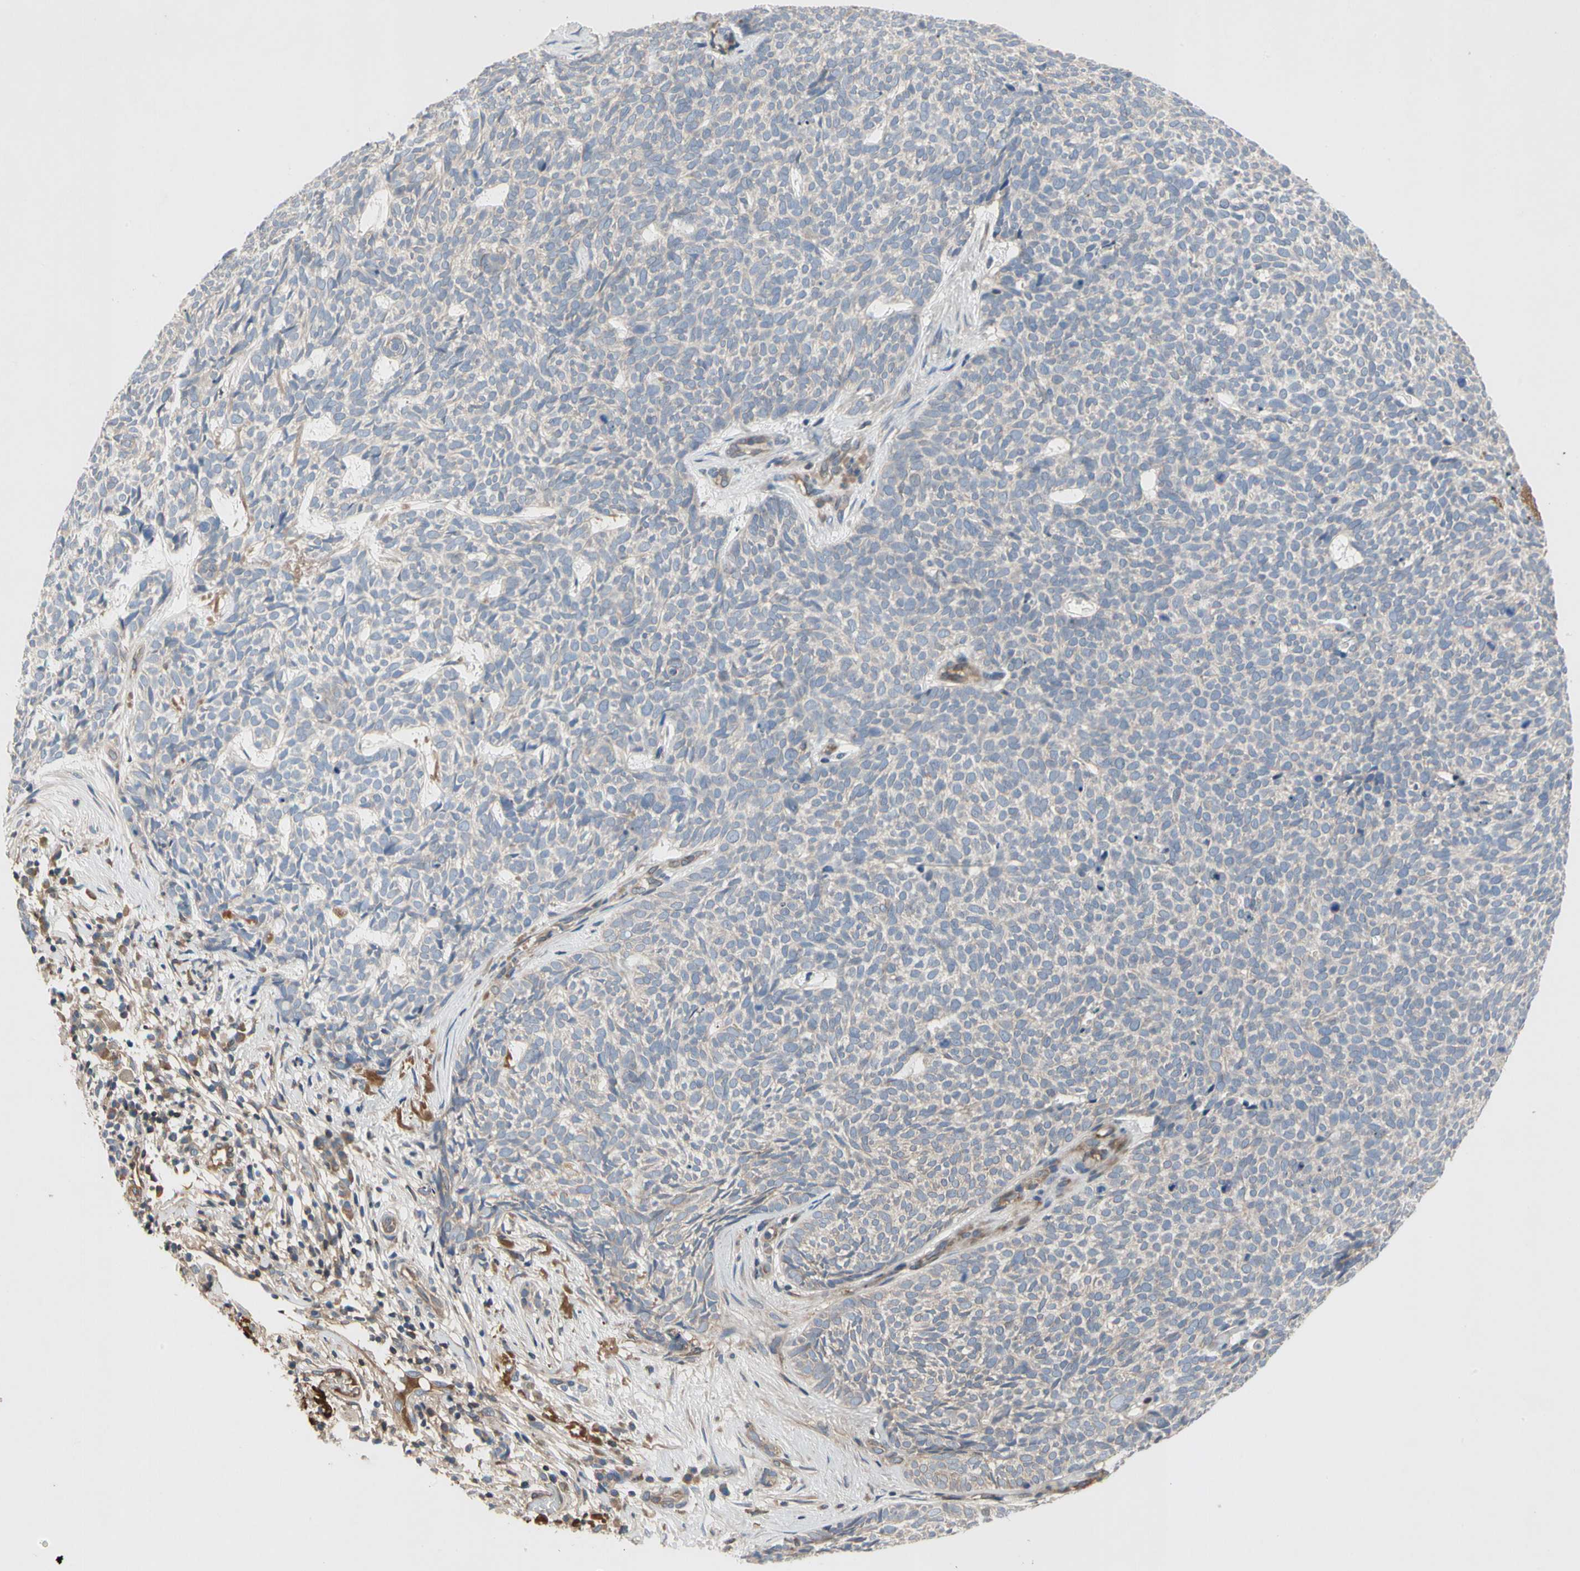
{"staining": {"intensity": "negative", "quantity": "none", "location": "none"}, "tissue": "skin cancer", "cell_type": "Tumor cells", "image_type": "cancer", "snomed": [{"axis": "morphology", "description": "Basal cell carcinoma"}, {"axis": "topography", "description": "Skin"}], "caption": "High power microscopy photomicrograph of an immunohistochemistry photomicrograph of skin basal cell carcinoma, revealing no significant staining in tumor cells. Brightfield microscopy of immunohistochemistry stained with DAB (brown) and hematoxylin (blue), captured at high magnification.", "gene": "CRTAC1", "patient": {"sex": "female", "age": 84}}